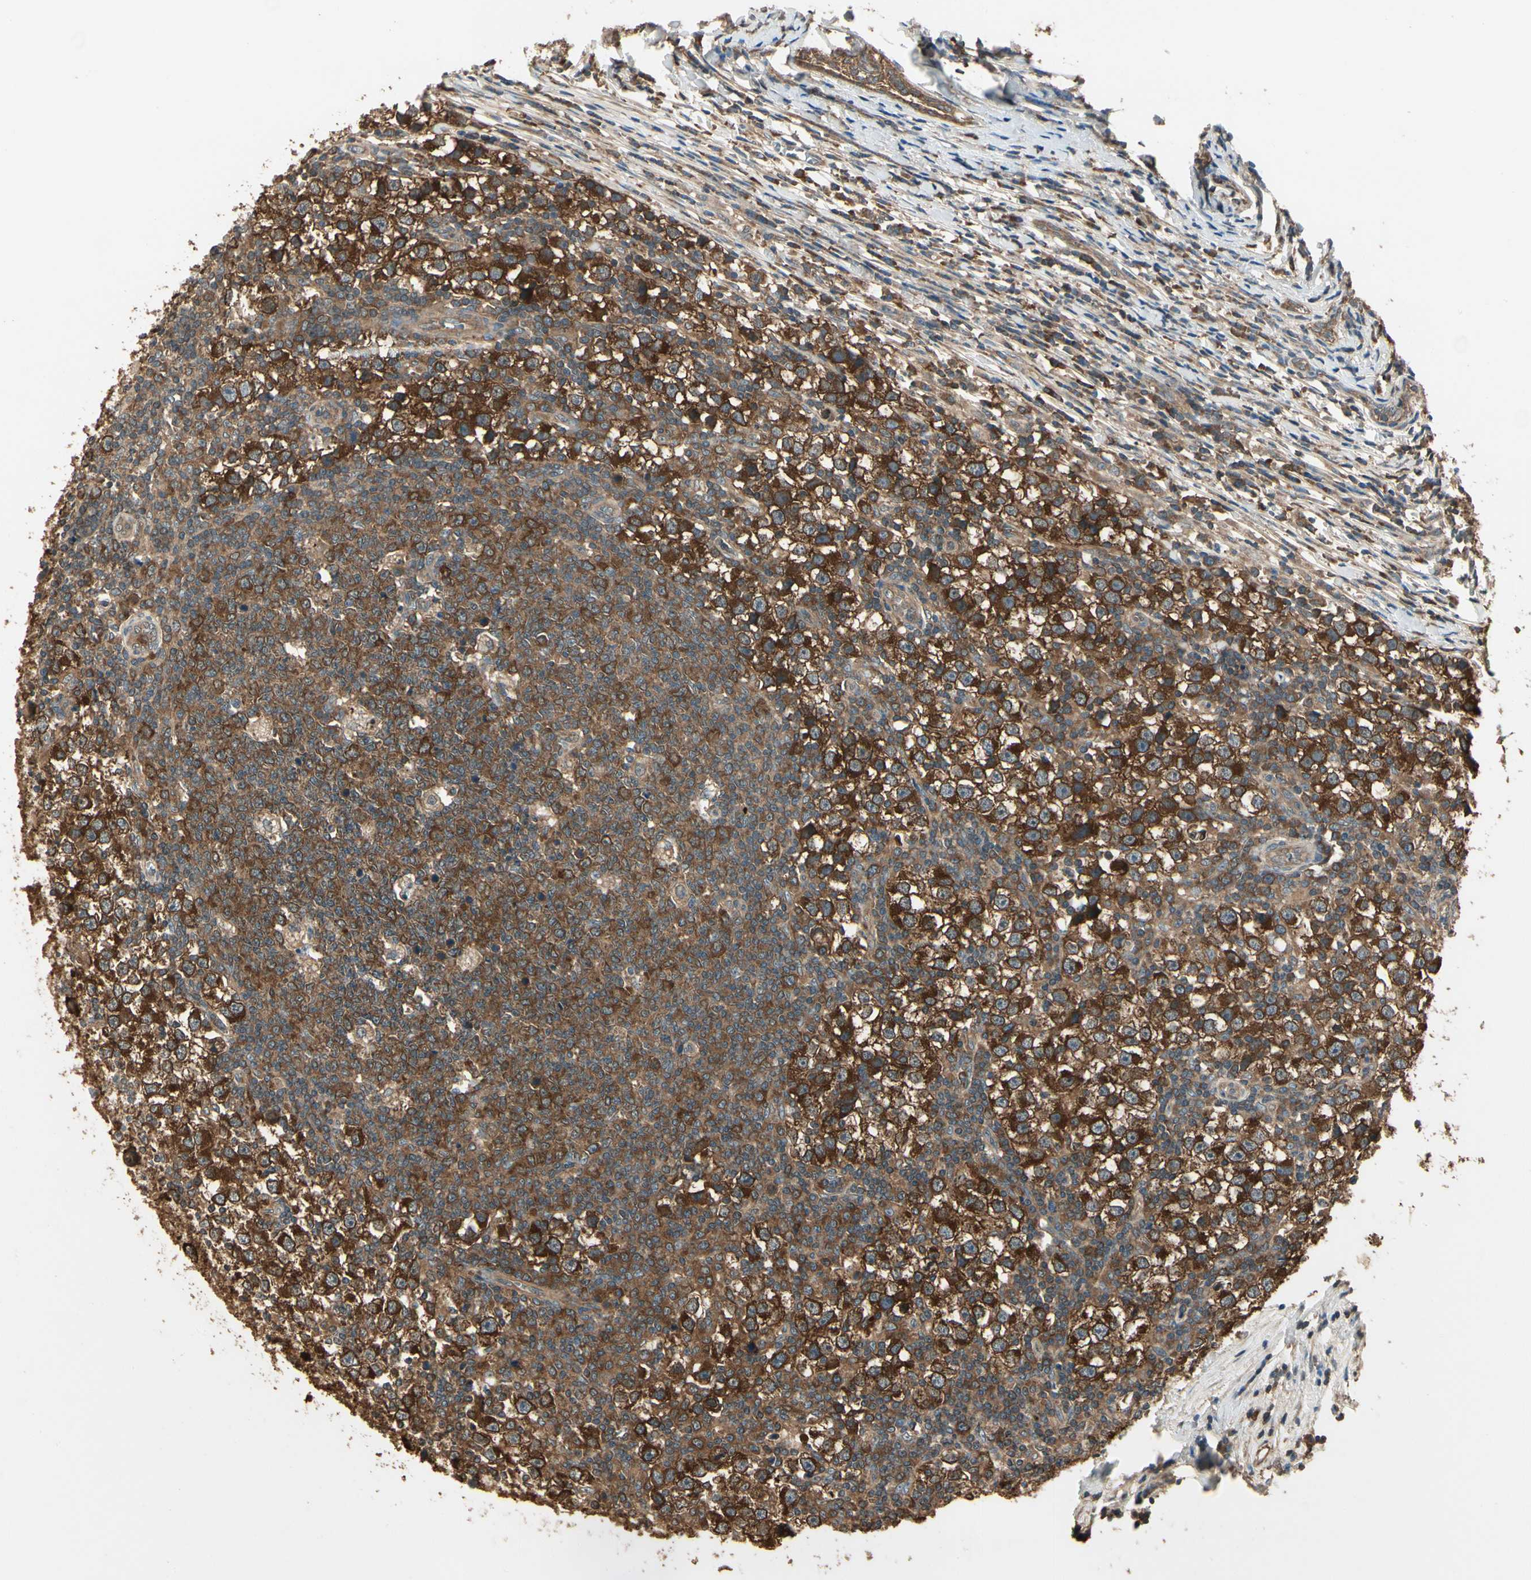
{"staining": {"intensity": "strong", "quantity": ">75%", "location": "cytoplasmic/membranous"}, "tissue": "testis cancer", "cell_type": "Tumor cells", "image_type": "cancer", "snomed": [{"axis": "morphology", "description": "Seminoma, NOS"}, {"axis": "topography", "description": "Testis"}], "caption": "A brown stain highlights strong cytoplasmic/membranous expression of a protein in human seminoma (testis) tumor cells. The protein of interest is stained brown, and the nuclei are stained in blue (DAB IHC with brightfield microscopy, high magnification).", "gene": "CCT7", "patient": {"sex": "male", "age": 65}}